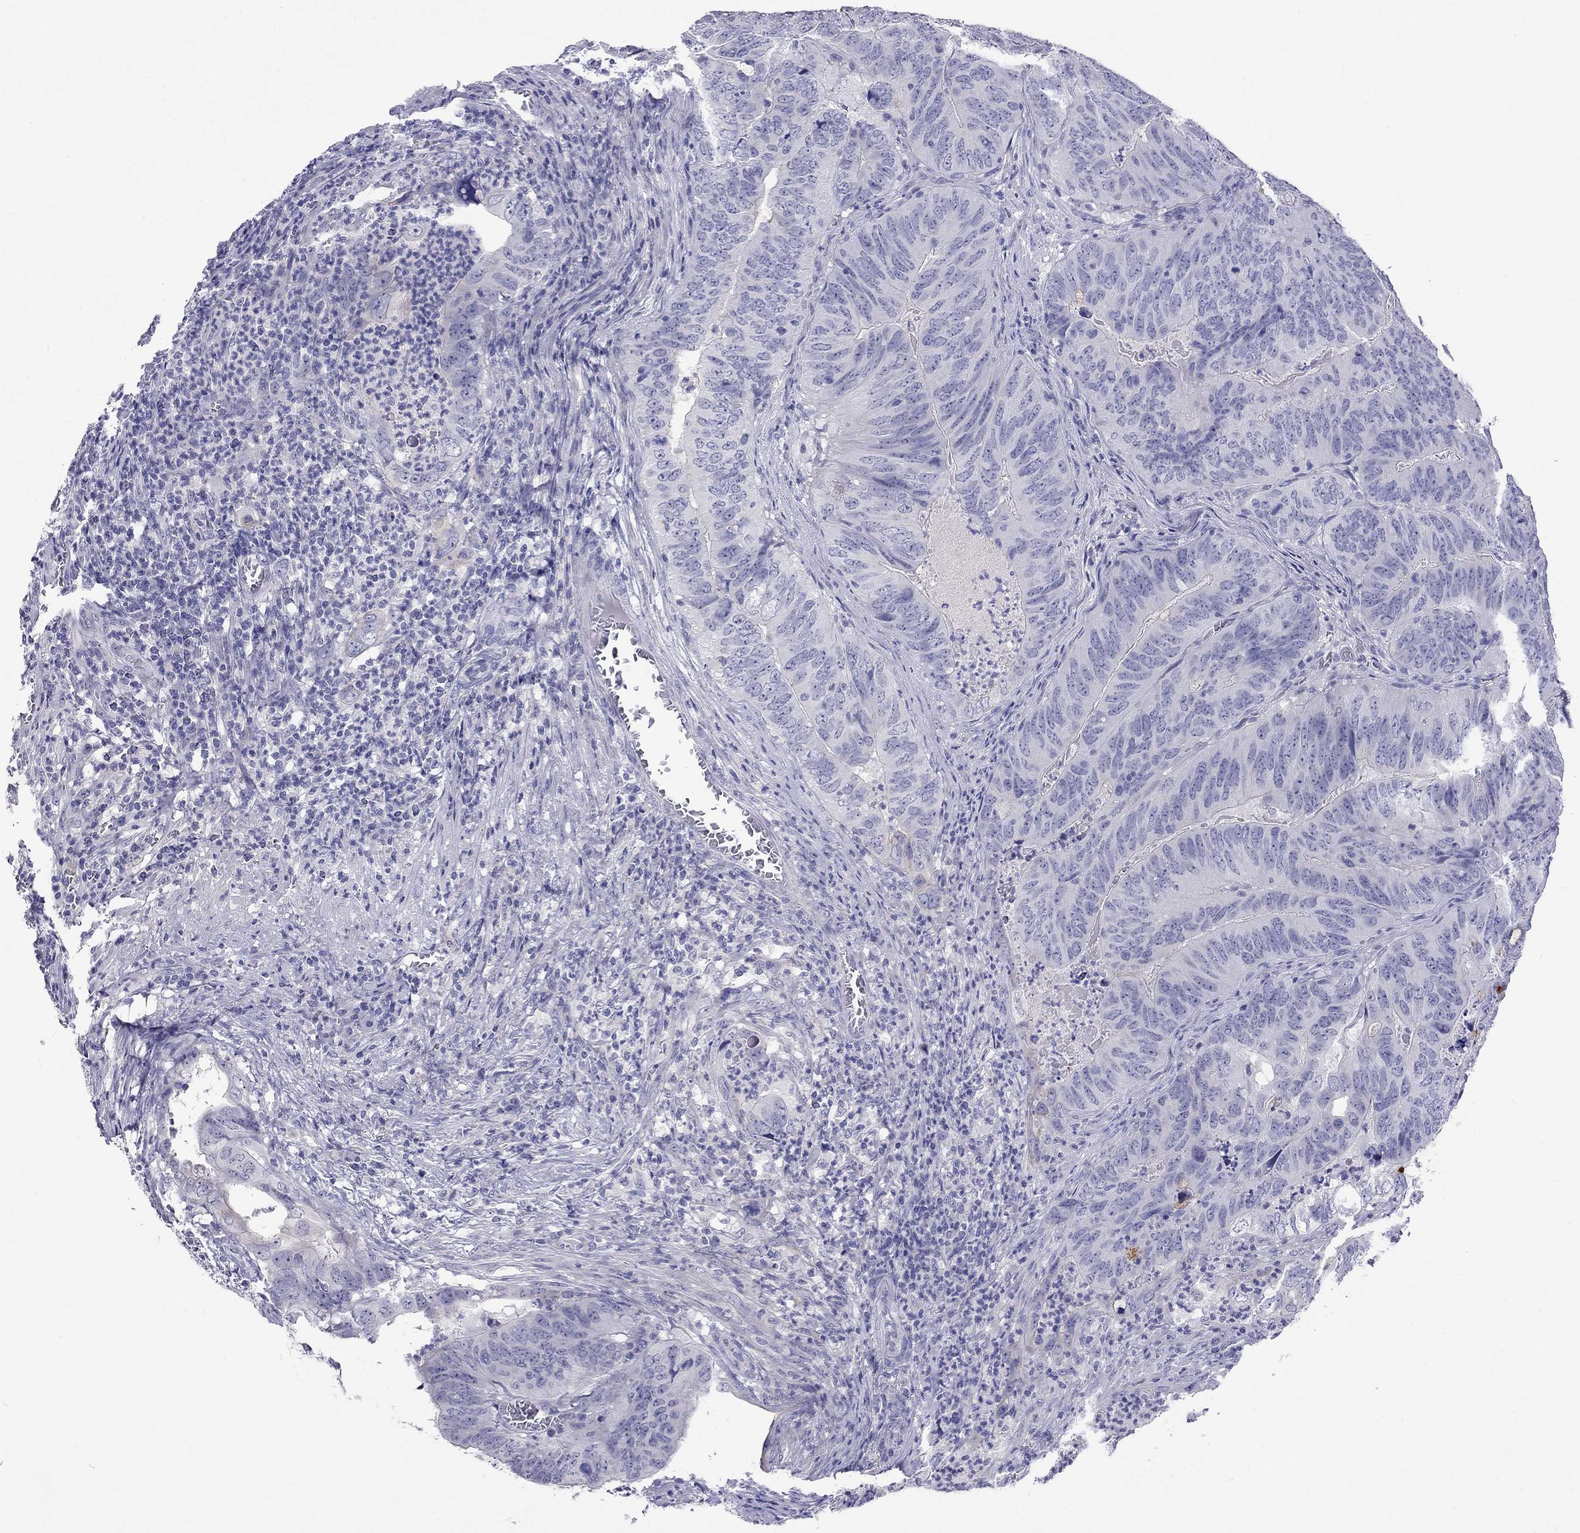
{"staining": {"intensity": "negative", "quantity": "none", "location": "none"}, "tissue": "colorectal cancer", "cell_type": "Tumor cells", "image_type": "cancer", "snomed": [{"axis": "morphology", "description": "Adenocarcinoma, NOS"}, {"axis": "topography", "description": "Colon"}], "caption": "This is an IHC histopathology image of colorectal cancer. There is no expression in tumor cells.", "gene": "CAPNS2", "patient": {"sex": "male", "age": 79}}